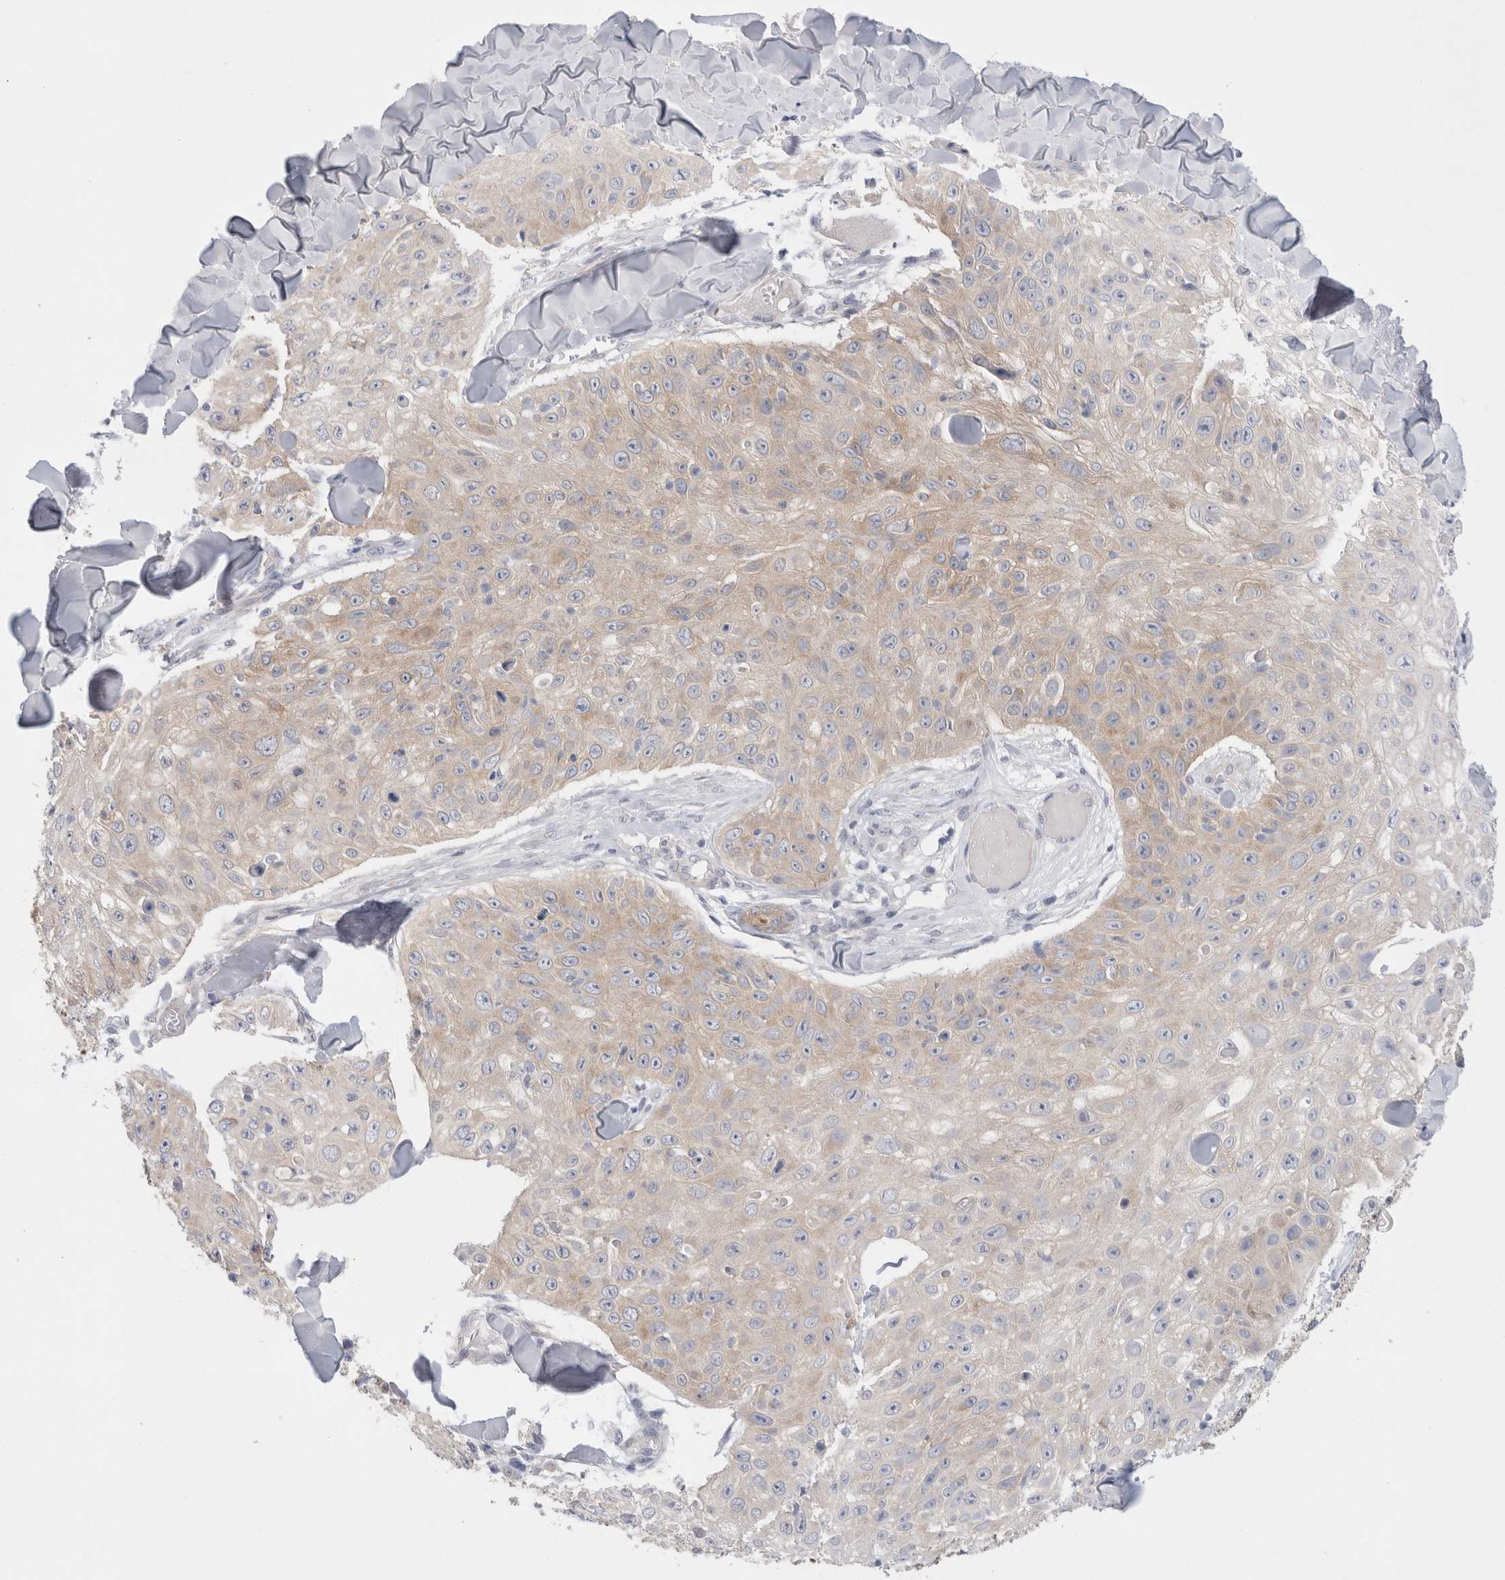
{"staining": {"intensity": "weak", "quantity": ">75%", "location": "cytoplasmic/membranous"}, "tissue": "skin cancer", "cell_type": "Tumor cells", "image_type": "cancer", "snomed": [{"axis": "morphology", "description": "Squamous cell carcinoma, NOS"}, {"axis": "topography", "description": "Skin"}], "caption": "DAB (3,3'-diaminobenzidine) immunohistochemical staining of human squamous cell carcinoma (skin) displays weak cytoplasmic/membranous protein staining in approximately >75% of tumor cells. The staining was performed using DAB (3,3'-diaminobenzidine), with brown indicating positive protein expression. Nuclei are stained blue with hematoxylin.", "gene": "WIPF2", "patient": {"sex": "male", "age": 86}}